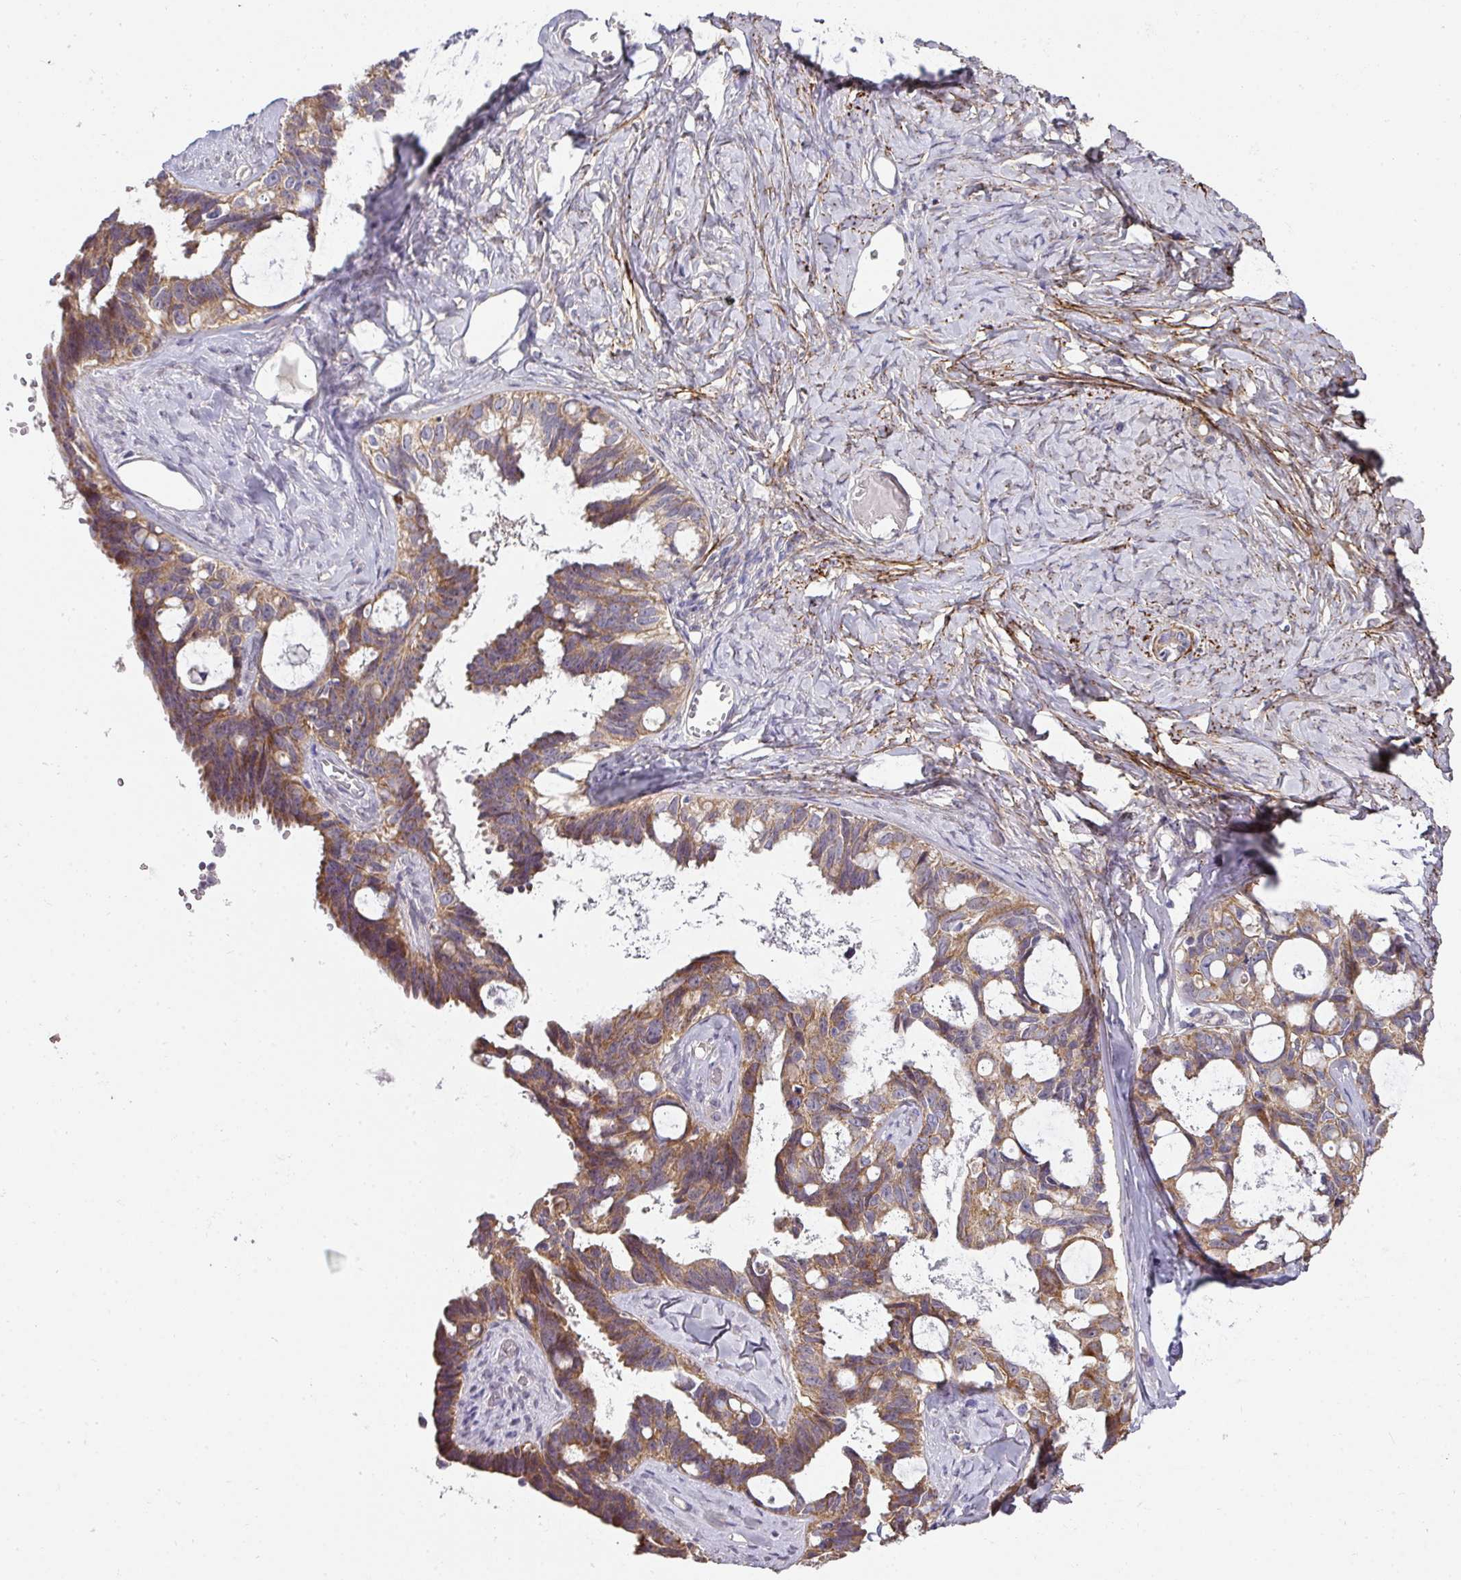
{"staining": {"intensity": "moderate", "quantity": ">75%", "location": "cytoplasmic/membranous"}, "tissue": "ovarian cancer", "cell_type": "Tumor cells", "image_type": "cancer", "snomed": [{"axis": "morphology", "description": "Cystadenocarcinoma, serous, NOS"}, {"axis": "topography", "description": "Ovary"}], "caption": "Protein expression analysis of human ovarian cancer (serous cystadenocarcinoma) reveals moderate cytoplasmic/membranous expression in approximately >75% of tumor cells.", "gene": "STK35", "patient": {"sex": "female", "age": 69}}